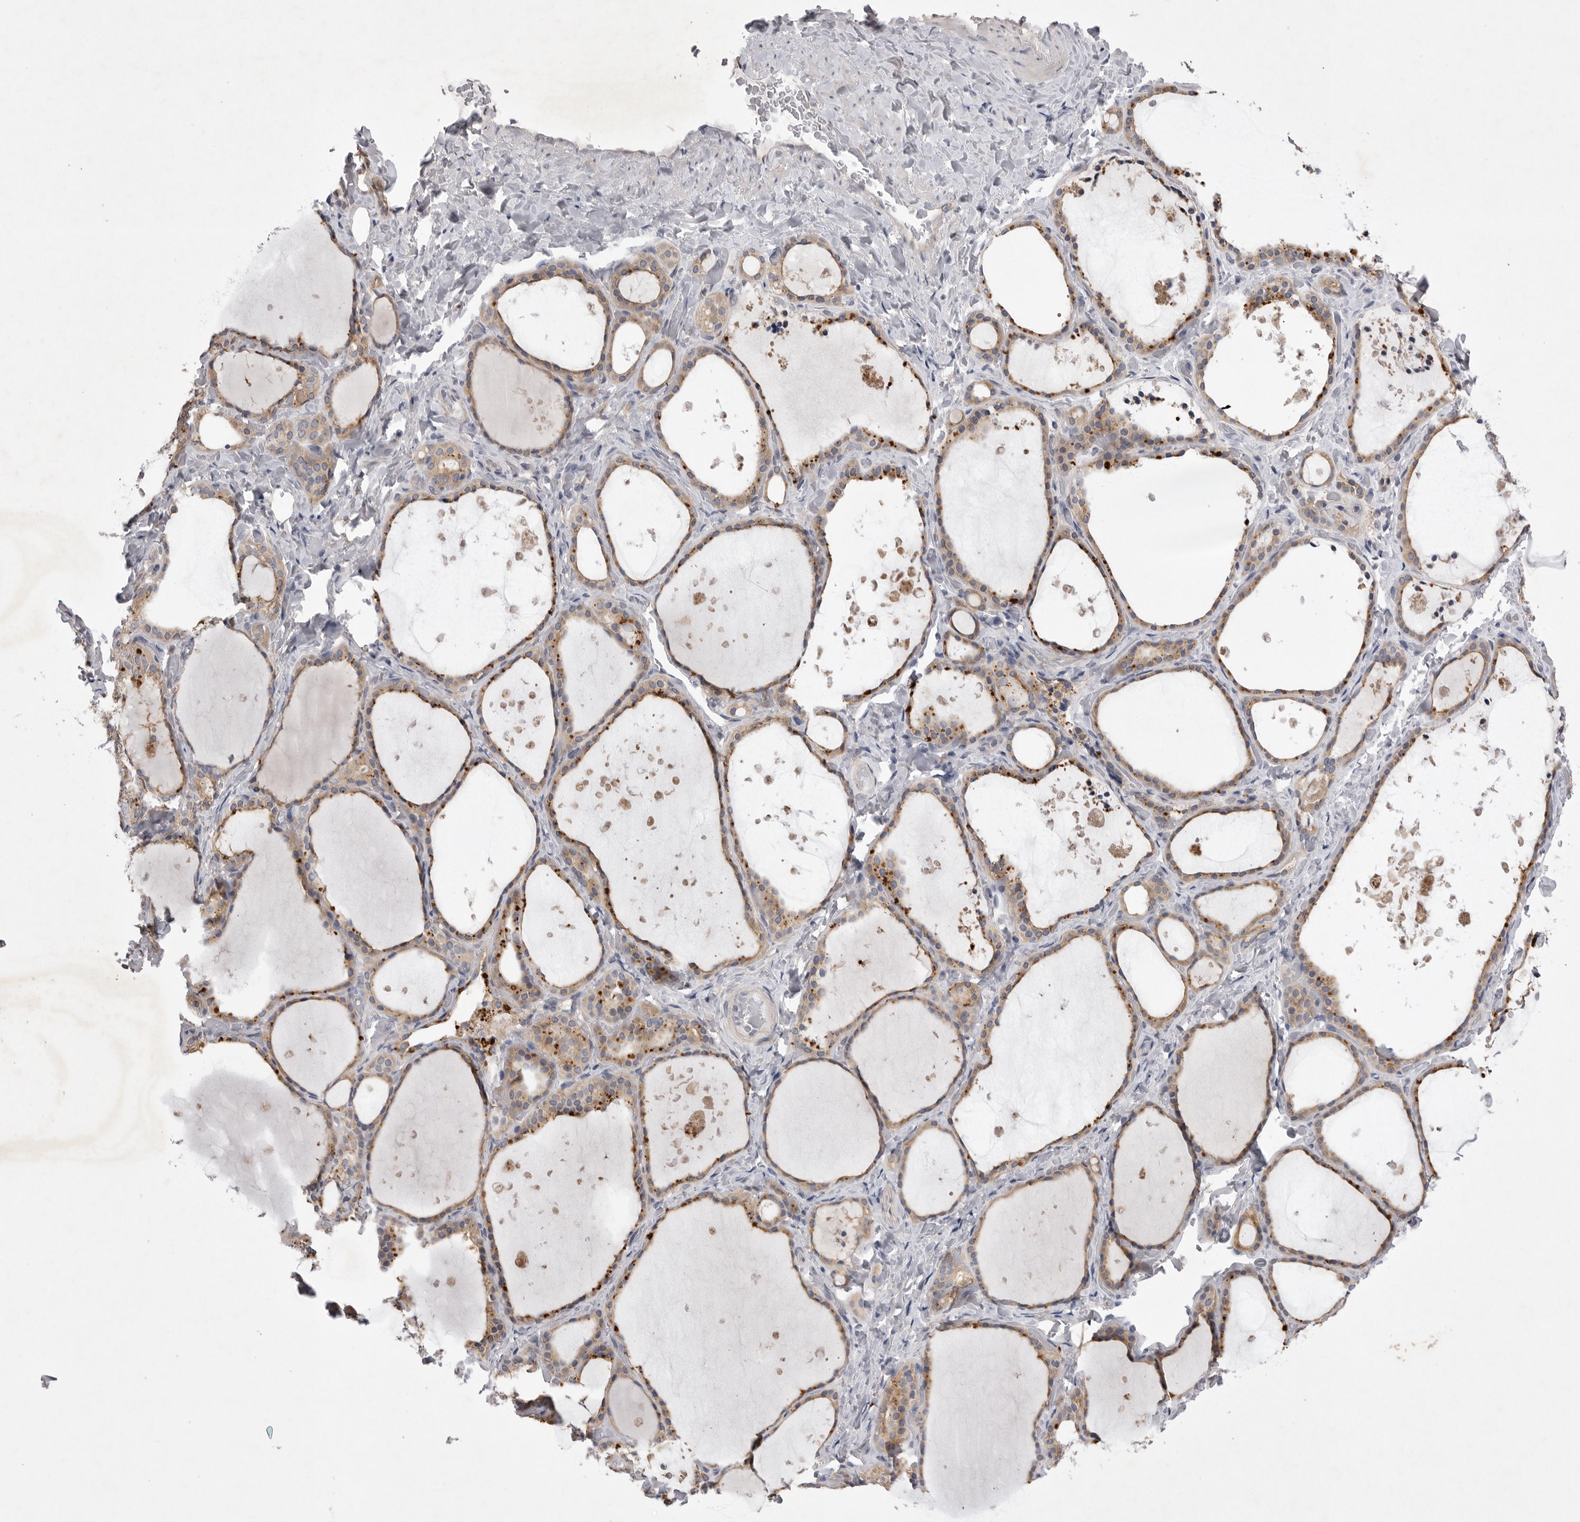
{"staining": {"intensity": "weak", "quantity": ">75%", "location": "cytoplasmic/membranous"}, "tissue": "thyroid gland", "cell_type": "Glandular cells", "image_type": "normal", "snomed": [{"axis": "morphology", "description": "Normal tissue, NOS"}, {"axis": "topography", "description": "Thyroid gland"}], "caption": "This photomicrograph reveals immunohistochemistry (IHC) staining of benign thyroid gland, with low weak cytoplasmic/membranous staining in approximately >75% of glandular cells.", "gene": "VAC14", "patient": {"sex": "female", "age": 44}}